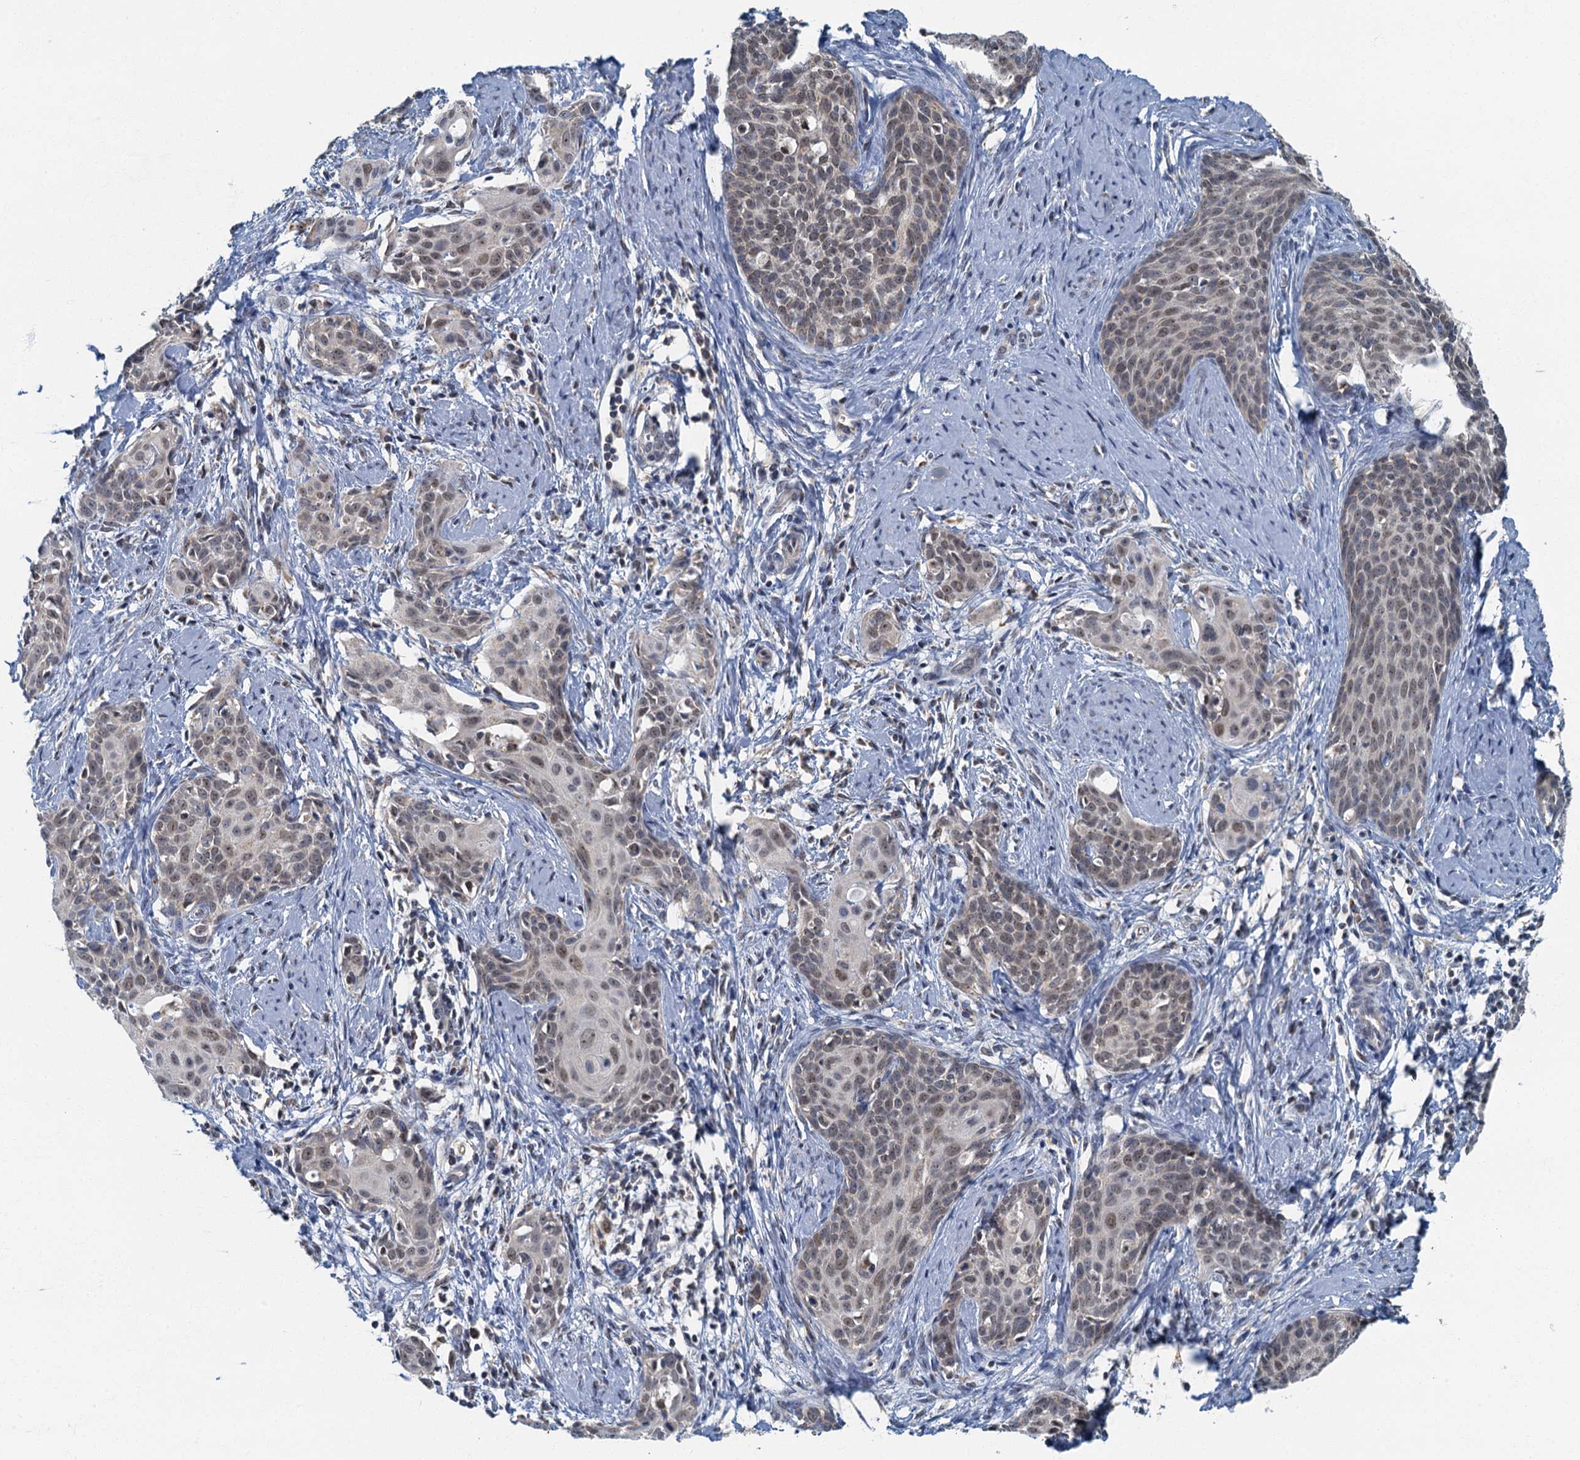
{"staining": {"intensity": "weak", "quantity": "25%-75%", "location": "nuclear"}, "tissue": "cervical cancer", "cell_type": "Tumor cells", "image_type": "cancer", "snomed": [{"axis": "morphology", "description": "Squamous cell carcinoma, NOS"}, {"axis": "topography", "description": "Cervix"}], "caption": "This is a micrograph of immunohistochemistry (IHC) staining of cervical squamous cell carcinoma, which shows weak staining in the nuclear of tumor cells.", "gene": "RAD9B", "patient": {"sex": "female", "age": 52}}